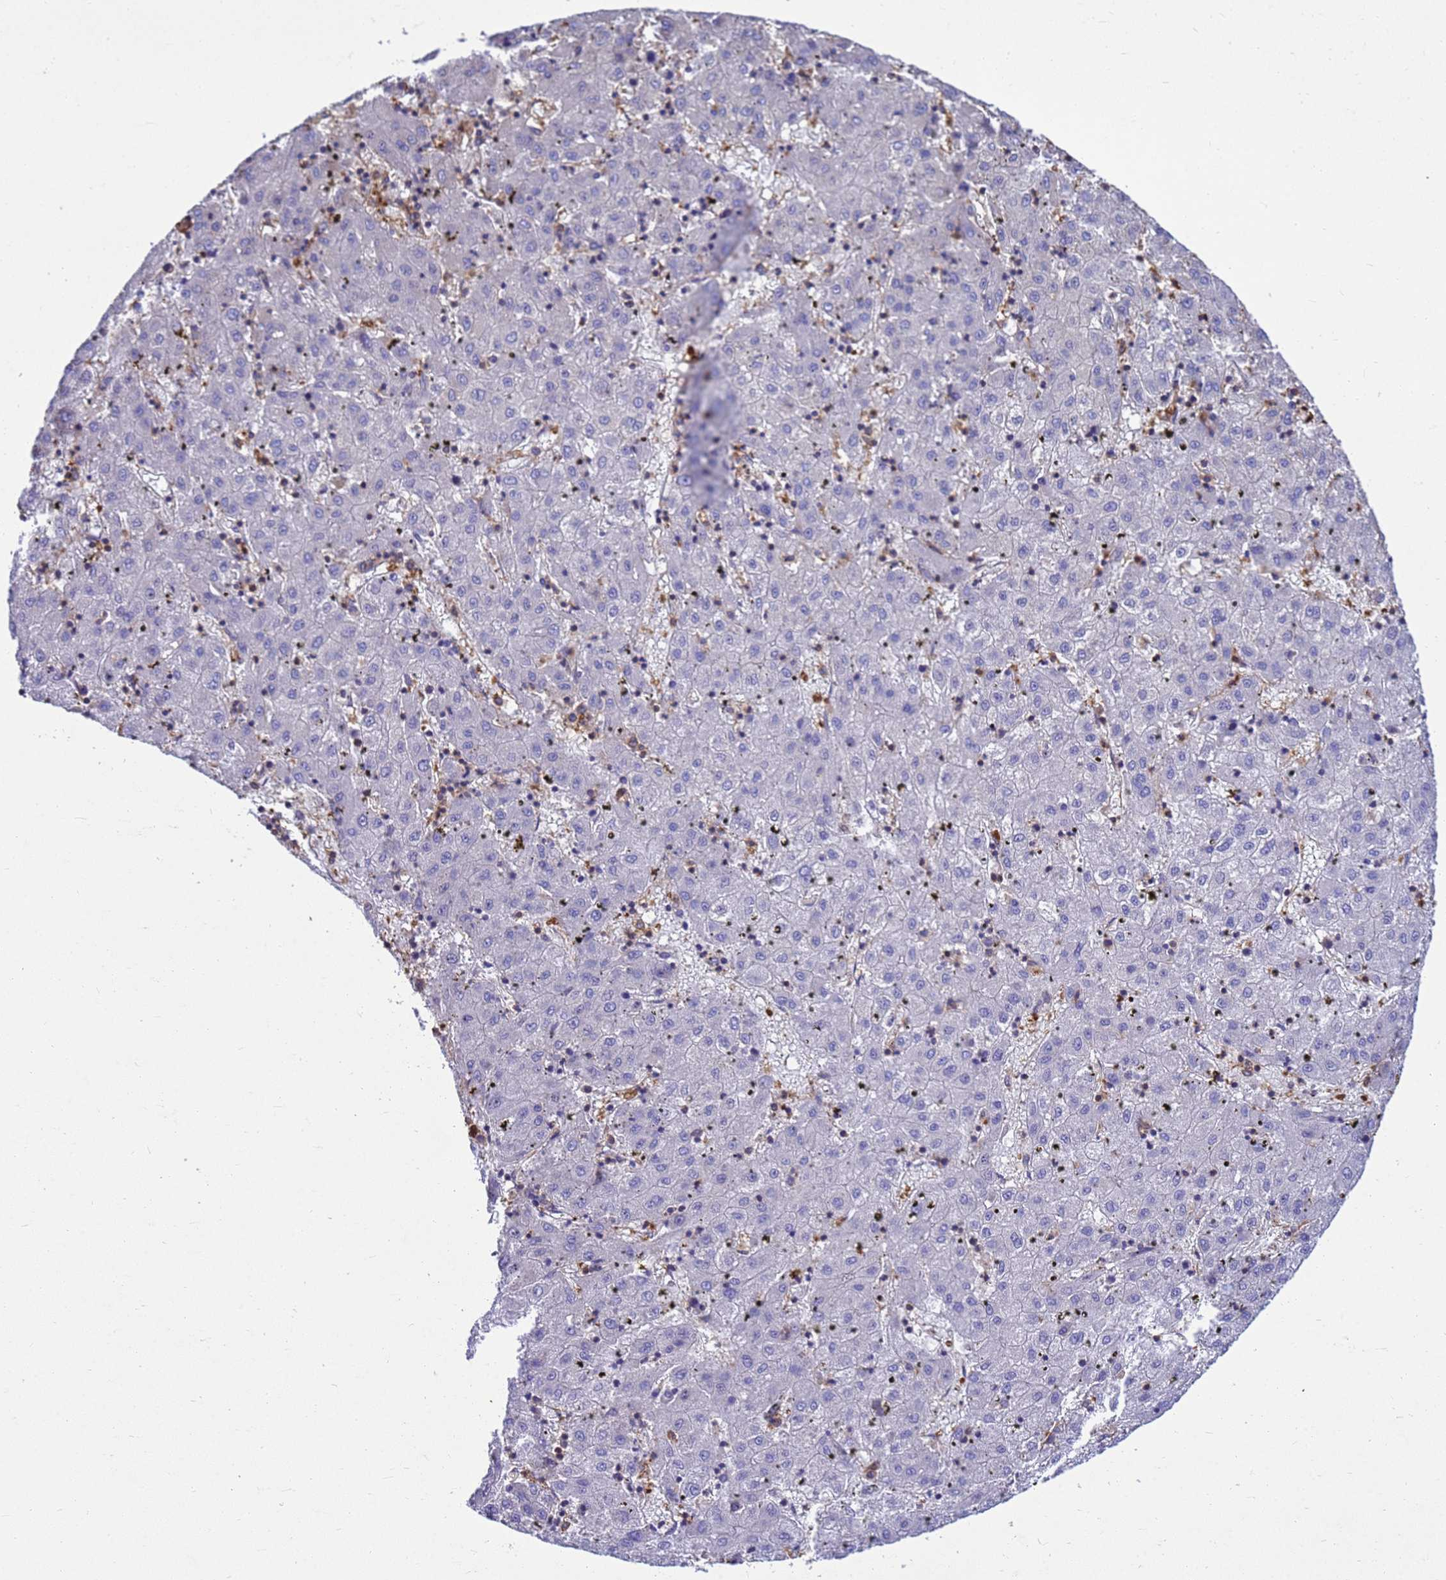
{"staining": {"intensity": "negative", "quantity": "none", "location": "none"}, "tissue": "liver cancer", "cell_type": "Tumor cells", "image_type": "cancer", "snomed": [{"axis": "morphology", "description": "Carcinoma, Hepatocellular, NOS"}, {"axis": "topography", "description": "Liver"}], "caption": "IHC micrograph of neoplastic tissue: human liver hepatocellular carcinoma stained with DAB reveals no significant protein expression in tumor cells. (DAB immunohistochemistry with hematoxylin counter stain).", "gene": "ZNF235", "patient": {"sex": "male", "age": 72}}